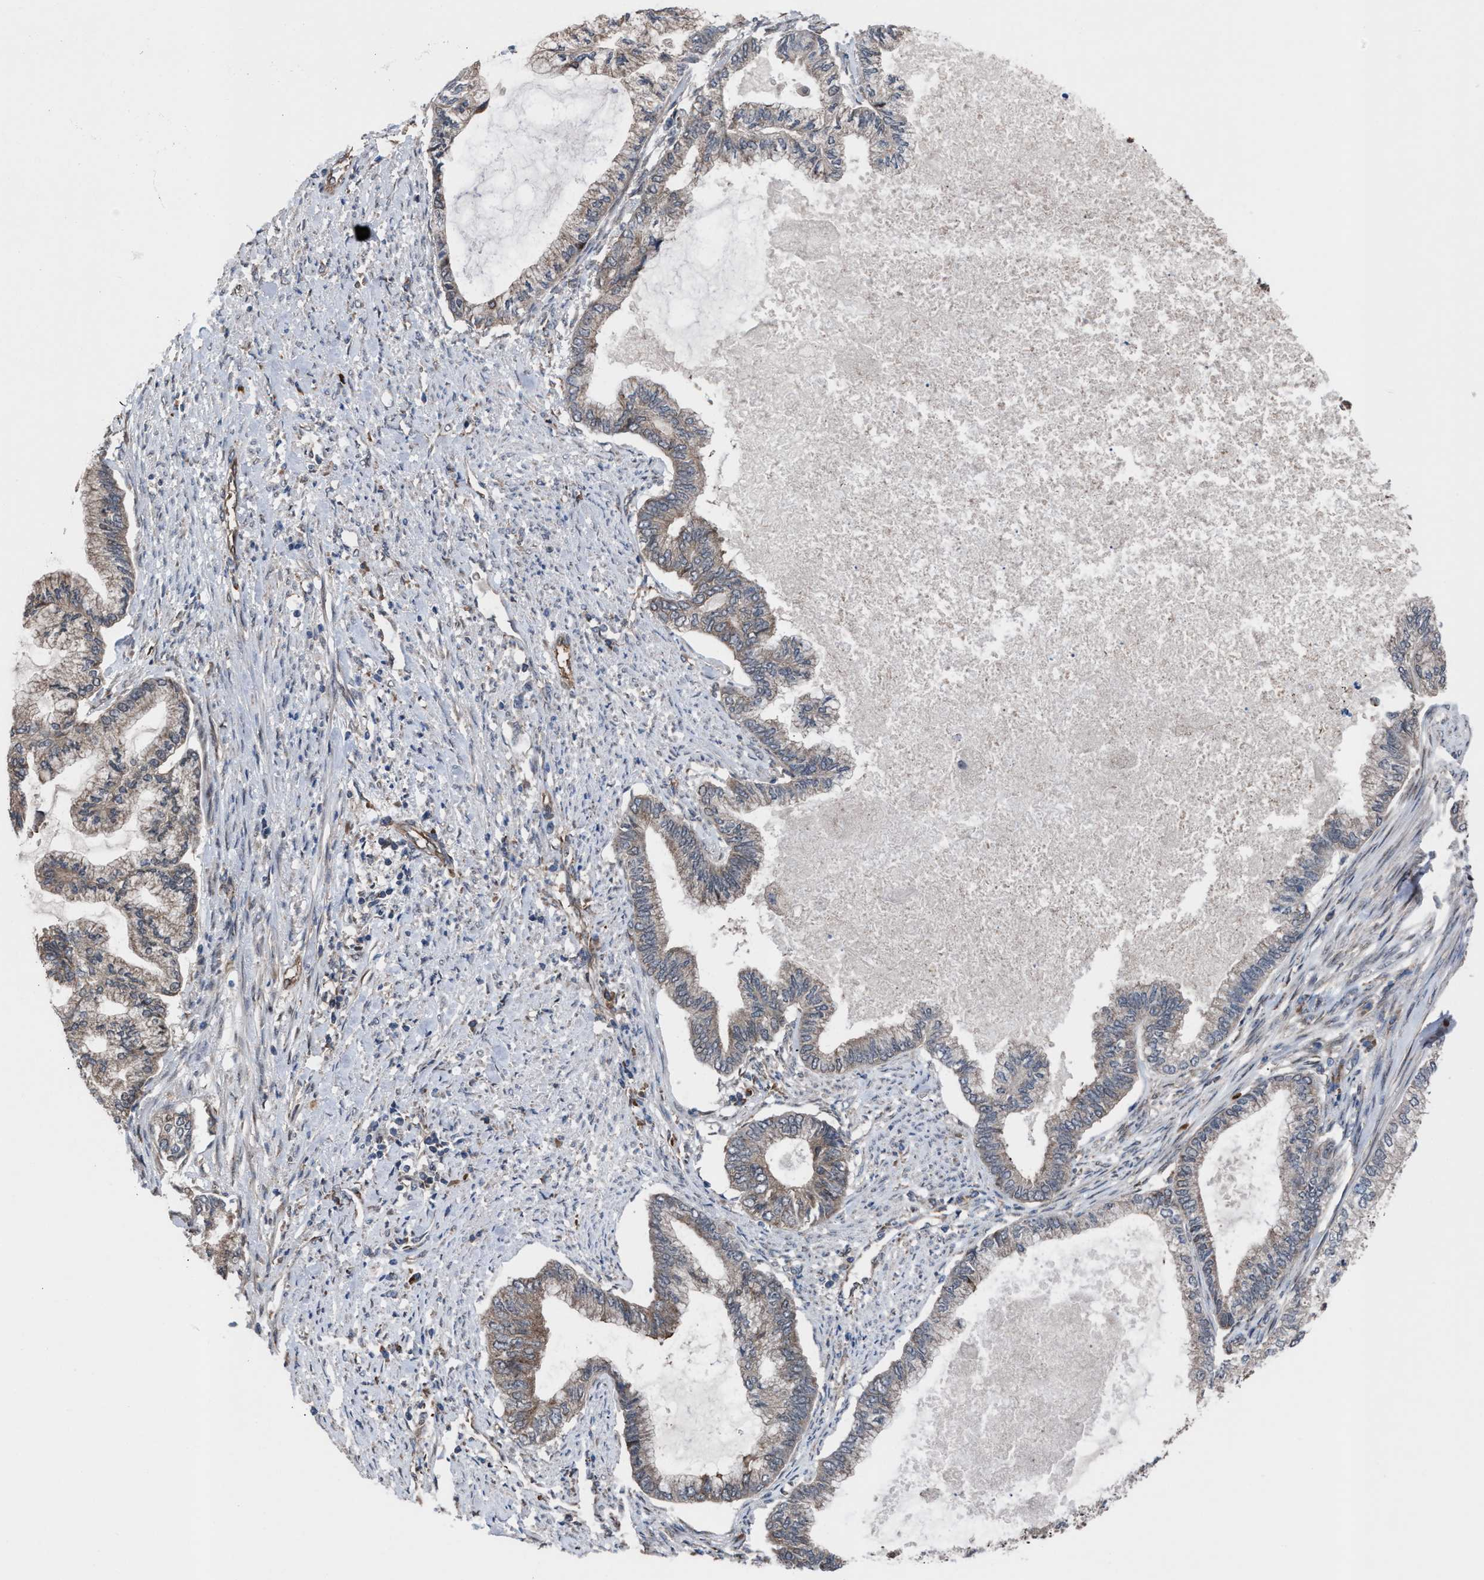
{"staining": {"intensity": "weak", "quantity": ">75%", "location": "cytoplasmic/membranous"}, "tissue": "endometrial cancer", "cell_type": "Tumor cells", "image_type": "cancer", "snomed": [{"axis": "morphology", "description": "Adenocarcinoma, NOS"}, {"axis": "topography", "description": "Endometrium"}], "caption": "This photomicrograph reveals IHC staining of adenocarcinoma (endometrial), with low weak cytoplasmic/membranous staining in about >75% of tumor cells.", "gene": "TP53BP2", "patient": {"sex": "female", "age": 86}}